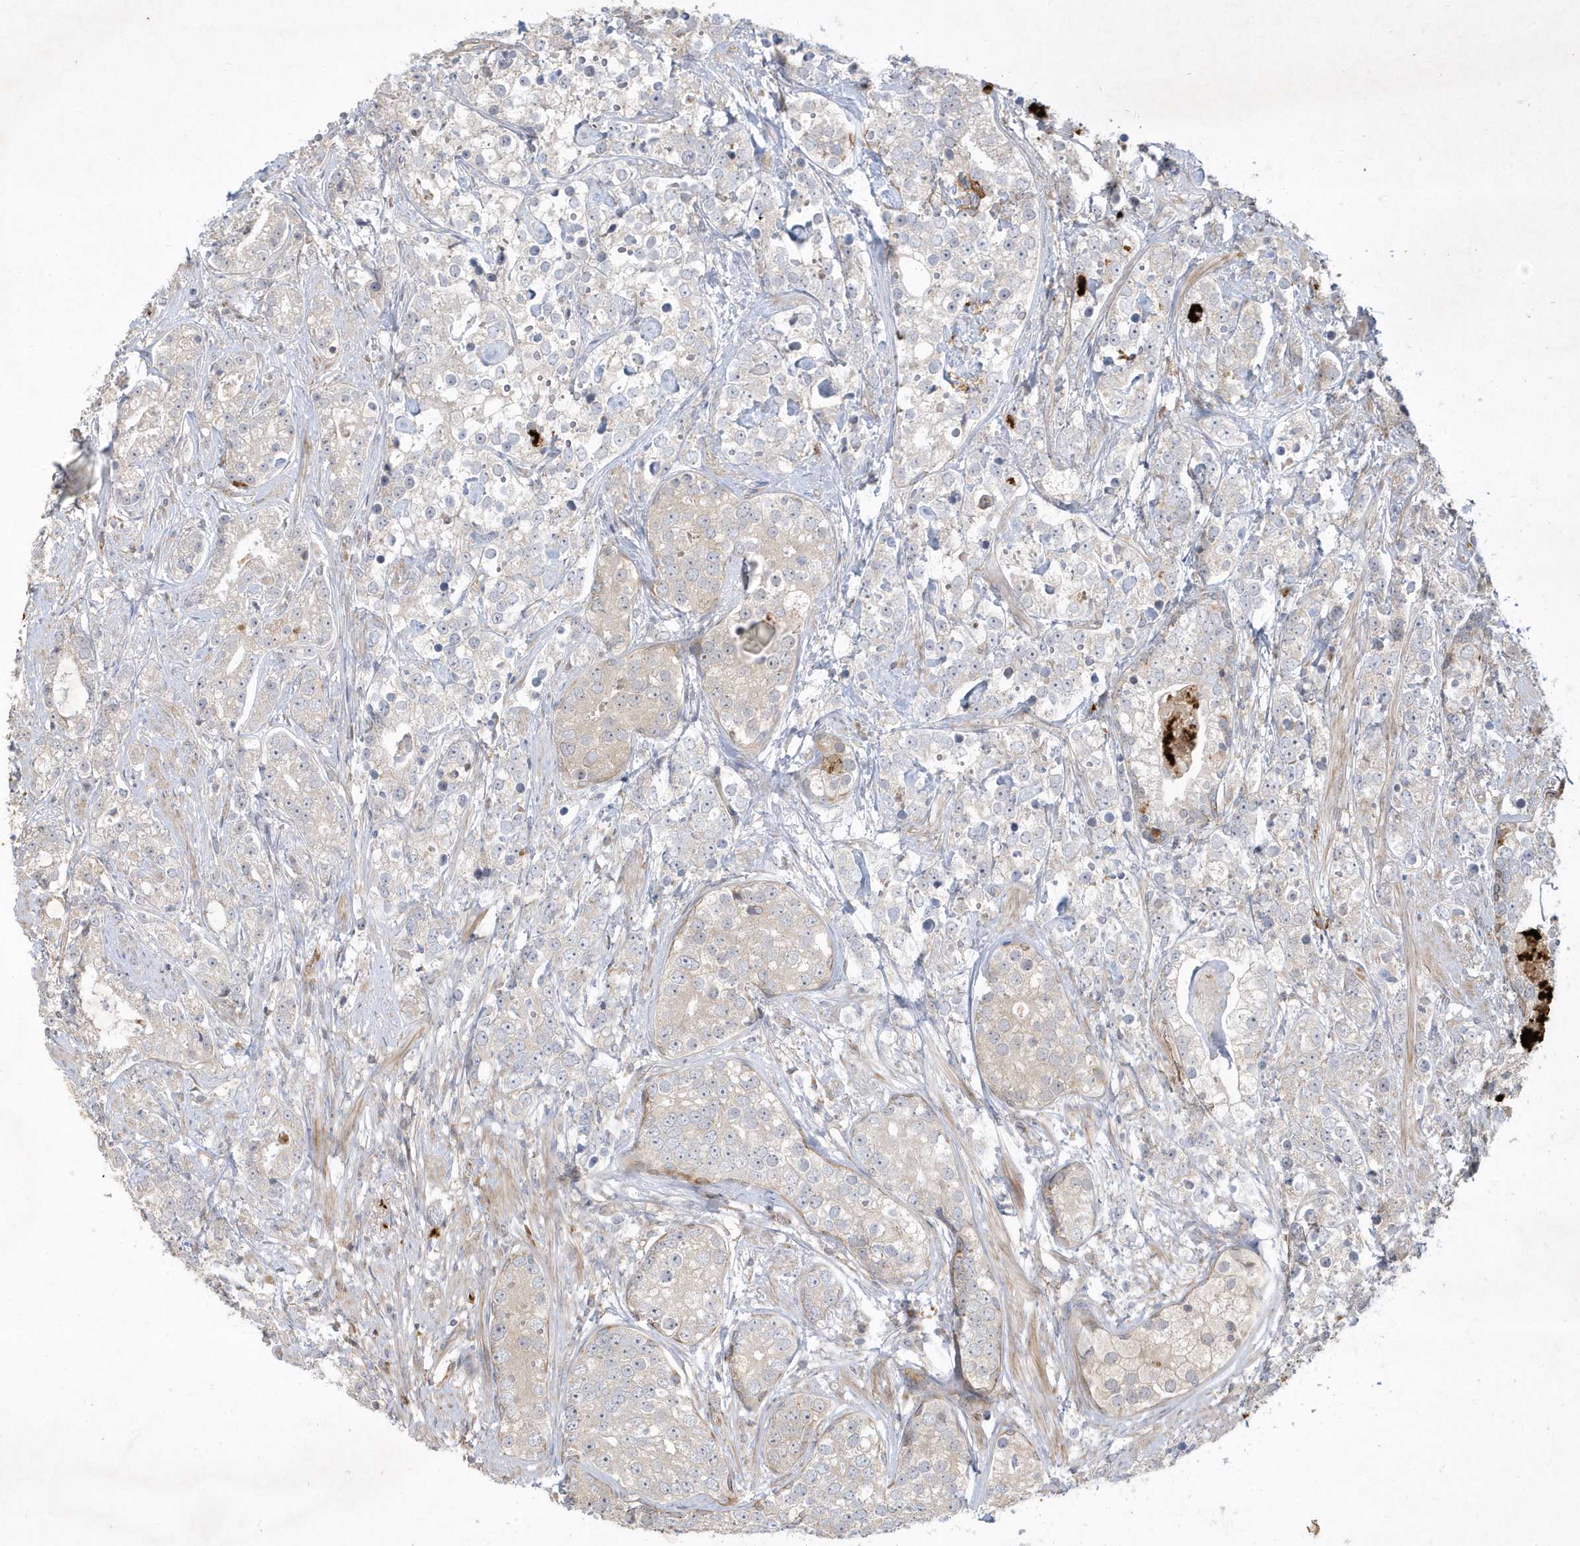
{"staining": {"intensity": "negative", "quantity": "none", "location": "none"}, "tissue": "prostate cancer", "cell_type": "Tumor cells", "image_type": "cancer", "snomed": [{"axis": "morphology", "description": "Adenocarcinoma, High grade"}, {"axis": "topography", "description": "Prostate"}], "caption": "Immunohistochemical staining of prostate cancer (high-grade adenocarcinoma) shows no significant expression in tumor cells.", "gene": "IFT57", "patient": {"sex": "male", "age": 69}}